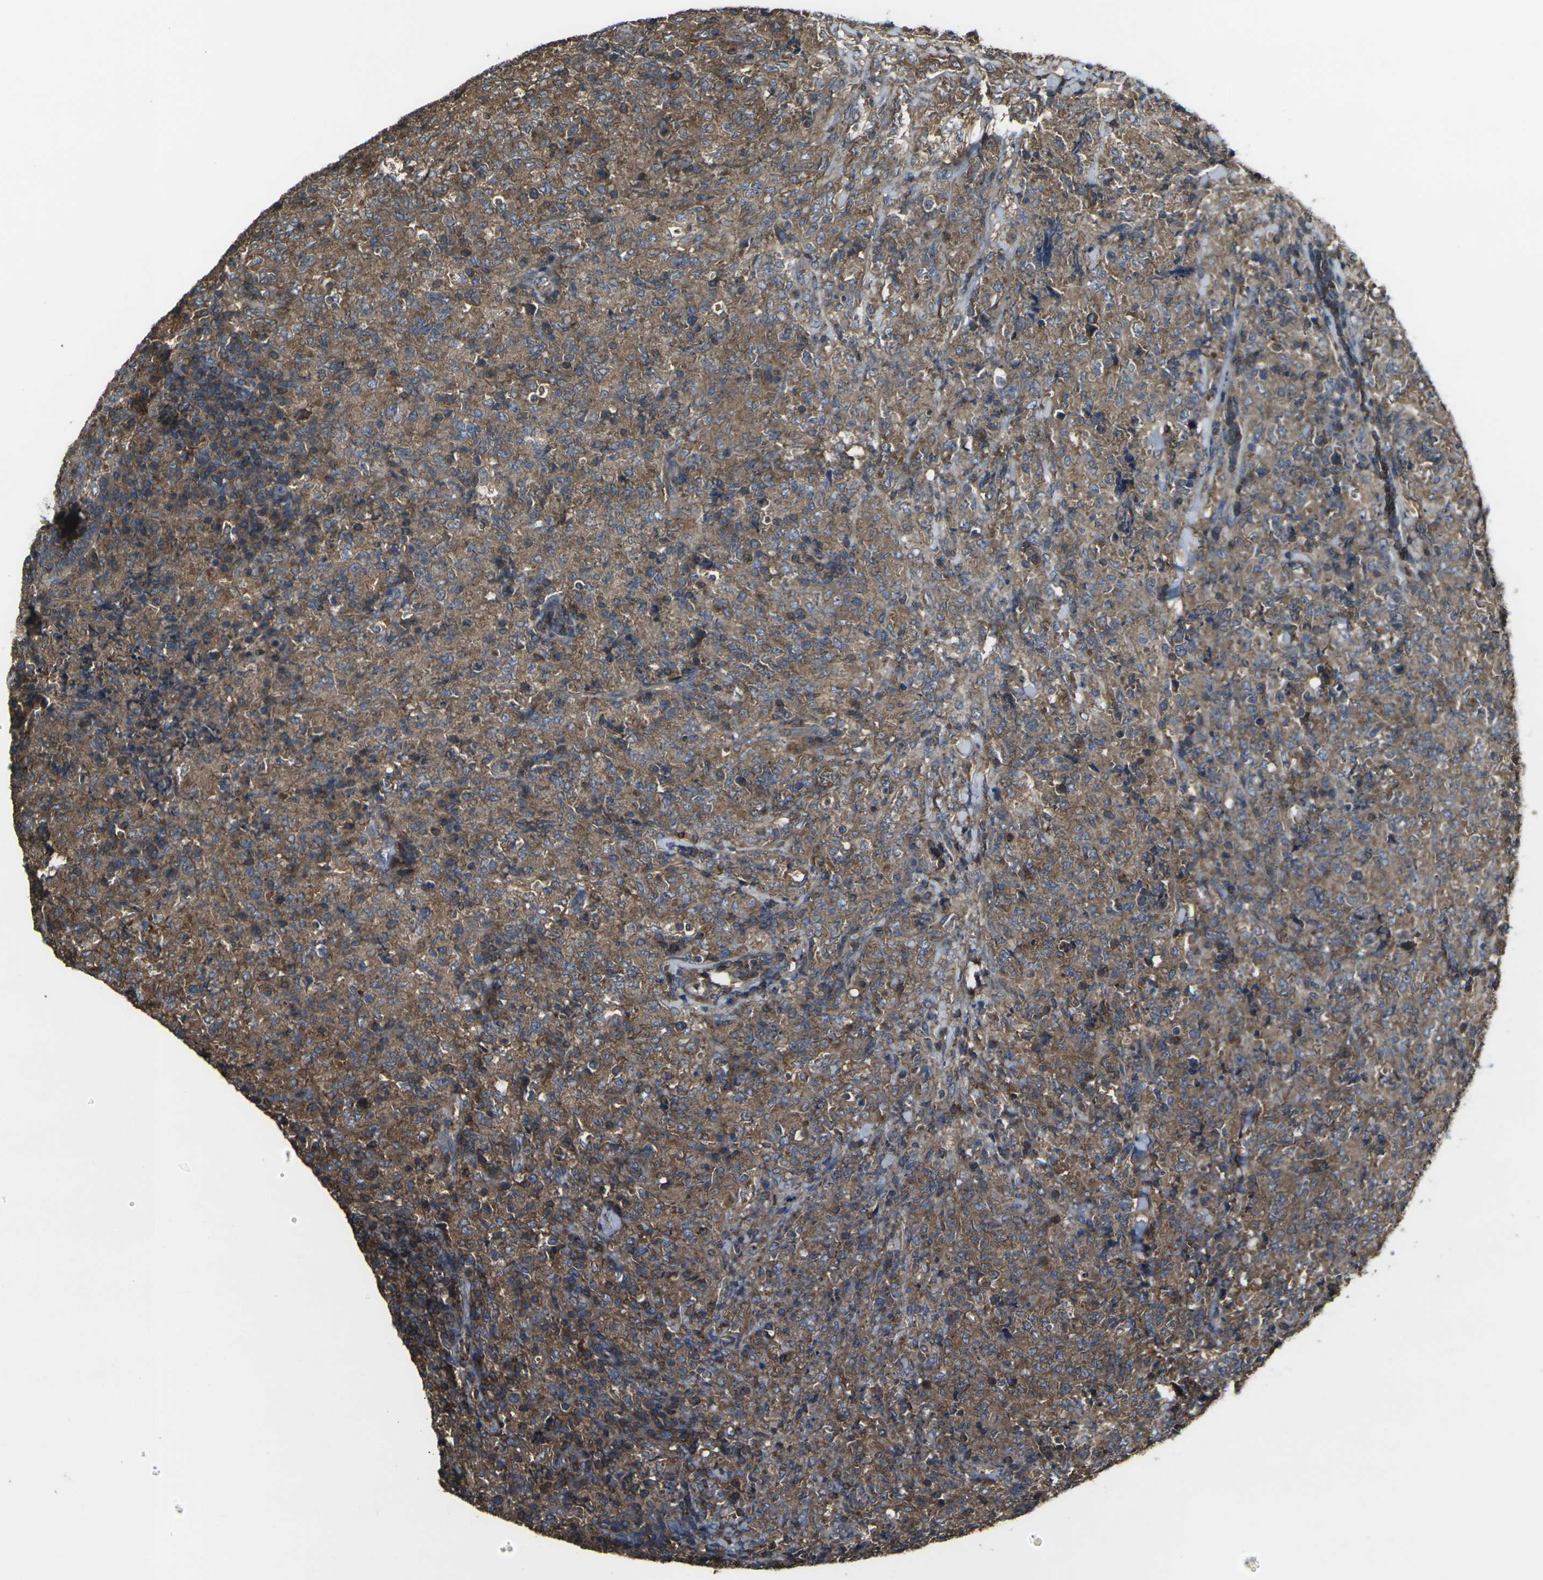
{"staining": {"intensity": "weak", "quantity": ">75%", "location": "cytoplasmic/membranous"}, "tissue": "lymphoma", "cell_type": "Tumor cells", "image_type": "cancer", "snomed": [{"axis": "morphology", "description": "Malignant lymphoma, non-Hodgkin's type, High grade"}, {"axis": "topography", "description": "Tonsil"}], "caption": "IHC histopathology image of human lymphoma stained for a protein (brown), which exhibits low levels of weak cytoplasmic/membranous positivity in approximately >75% of tumor cells.", "gene": "PRKACB", "patient": {"sex": "female", "age": 36}}